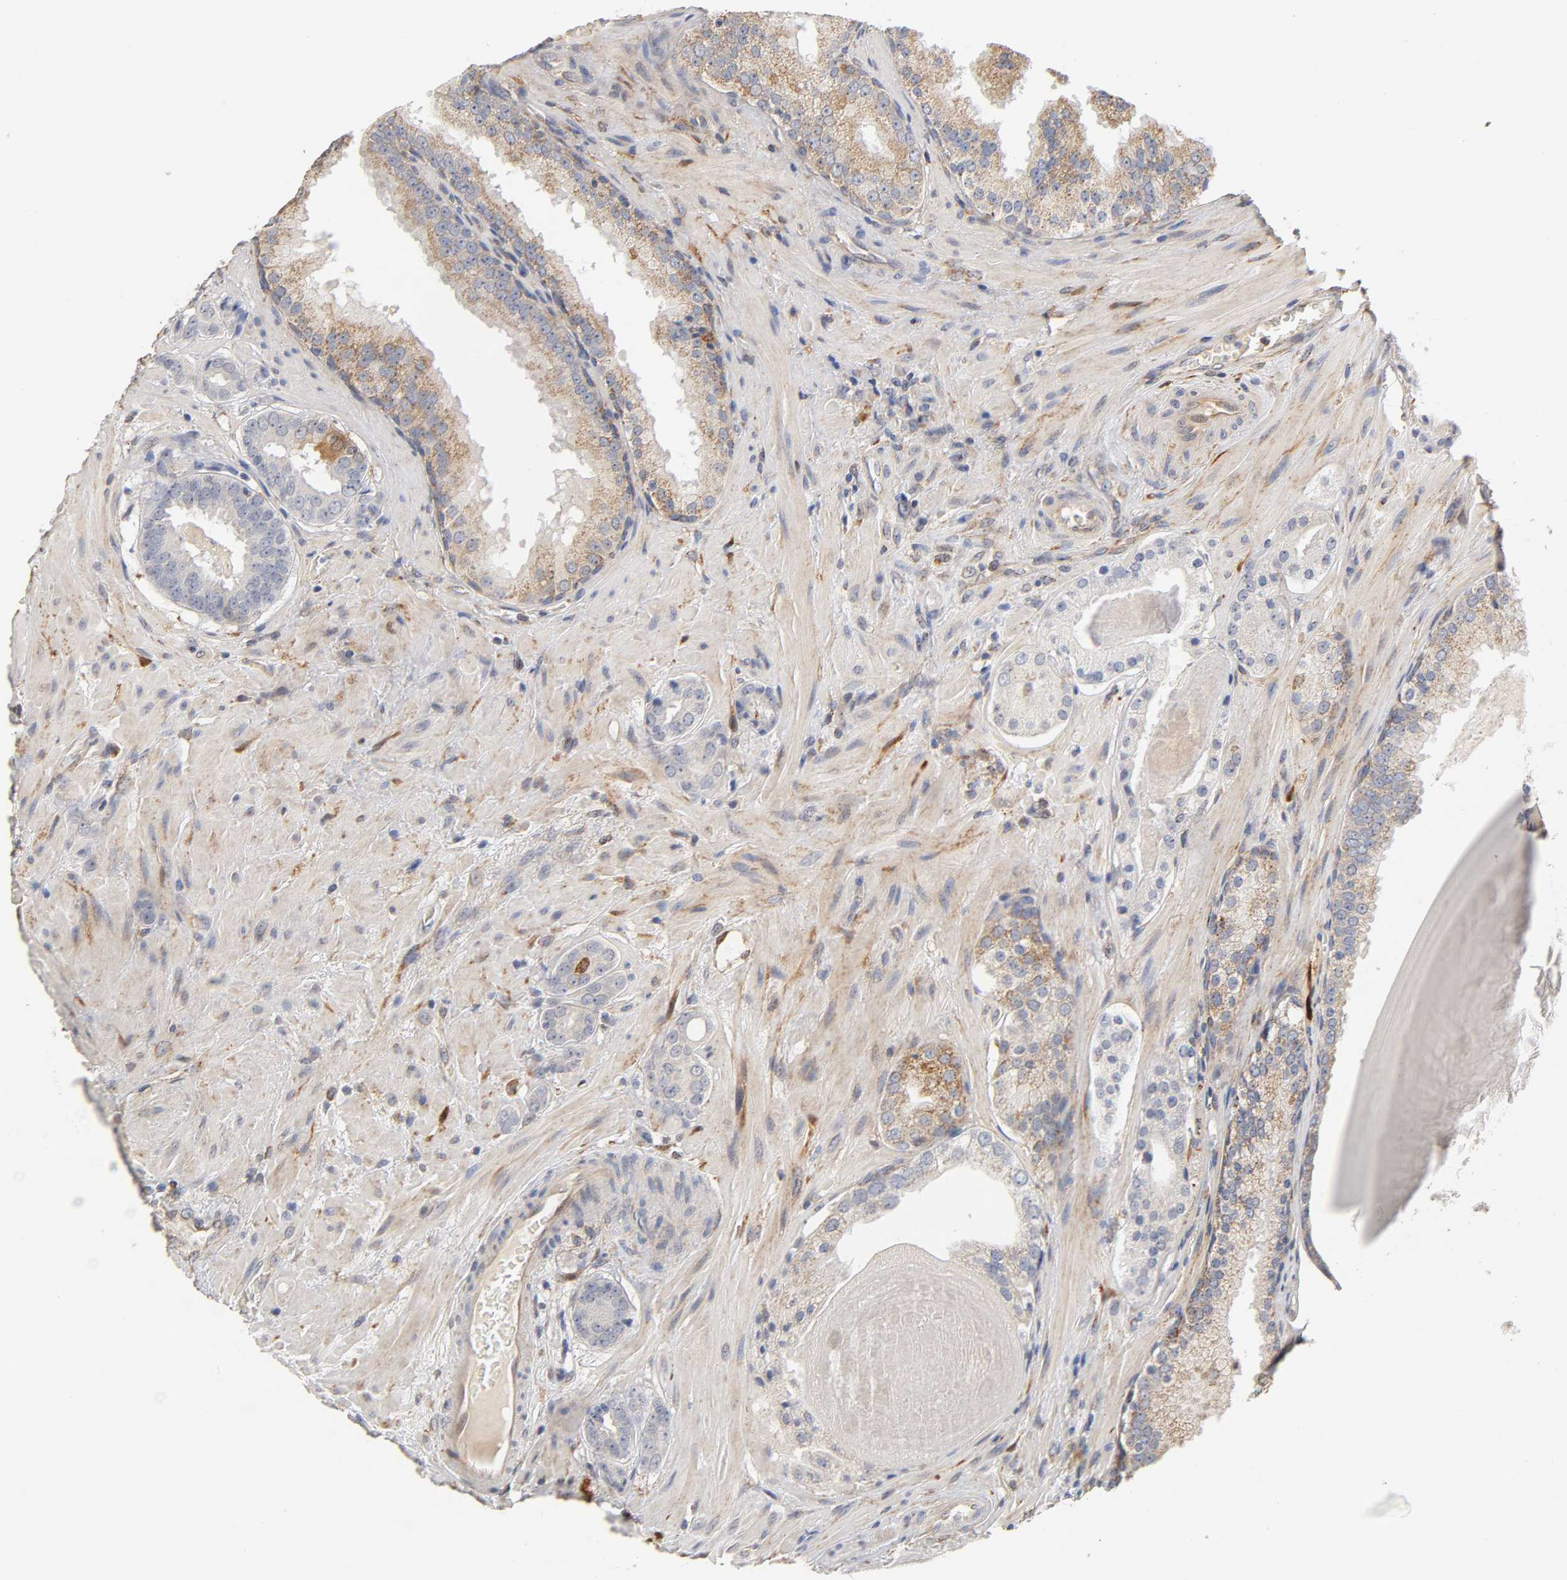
{"staining": {"intensity": "moderate", "quantity": "25%-75%", "location": "cytoplasmic/membranous"}, "tissue": "prostate cancer", "cell_type": "Tumor cells", "image_type": "cancer", "snomed": [{"axis": "morphology", "description": "Adenocarcinoma, High grade"}, {"axis": "topography", "description": "Prostate"}], "caption": "High-power microscopy captured an immunohistochemistry (IHC) micrograph of prostate cancer, revealing moderate cytoplasmic/membranous positivity in about 25%-75% of tumor cells. (Brightfield microscopy of DAB IHC at high magnification).", "gene": "ISG15", "patient": {"sex": "male", "age": 68}}